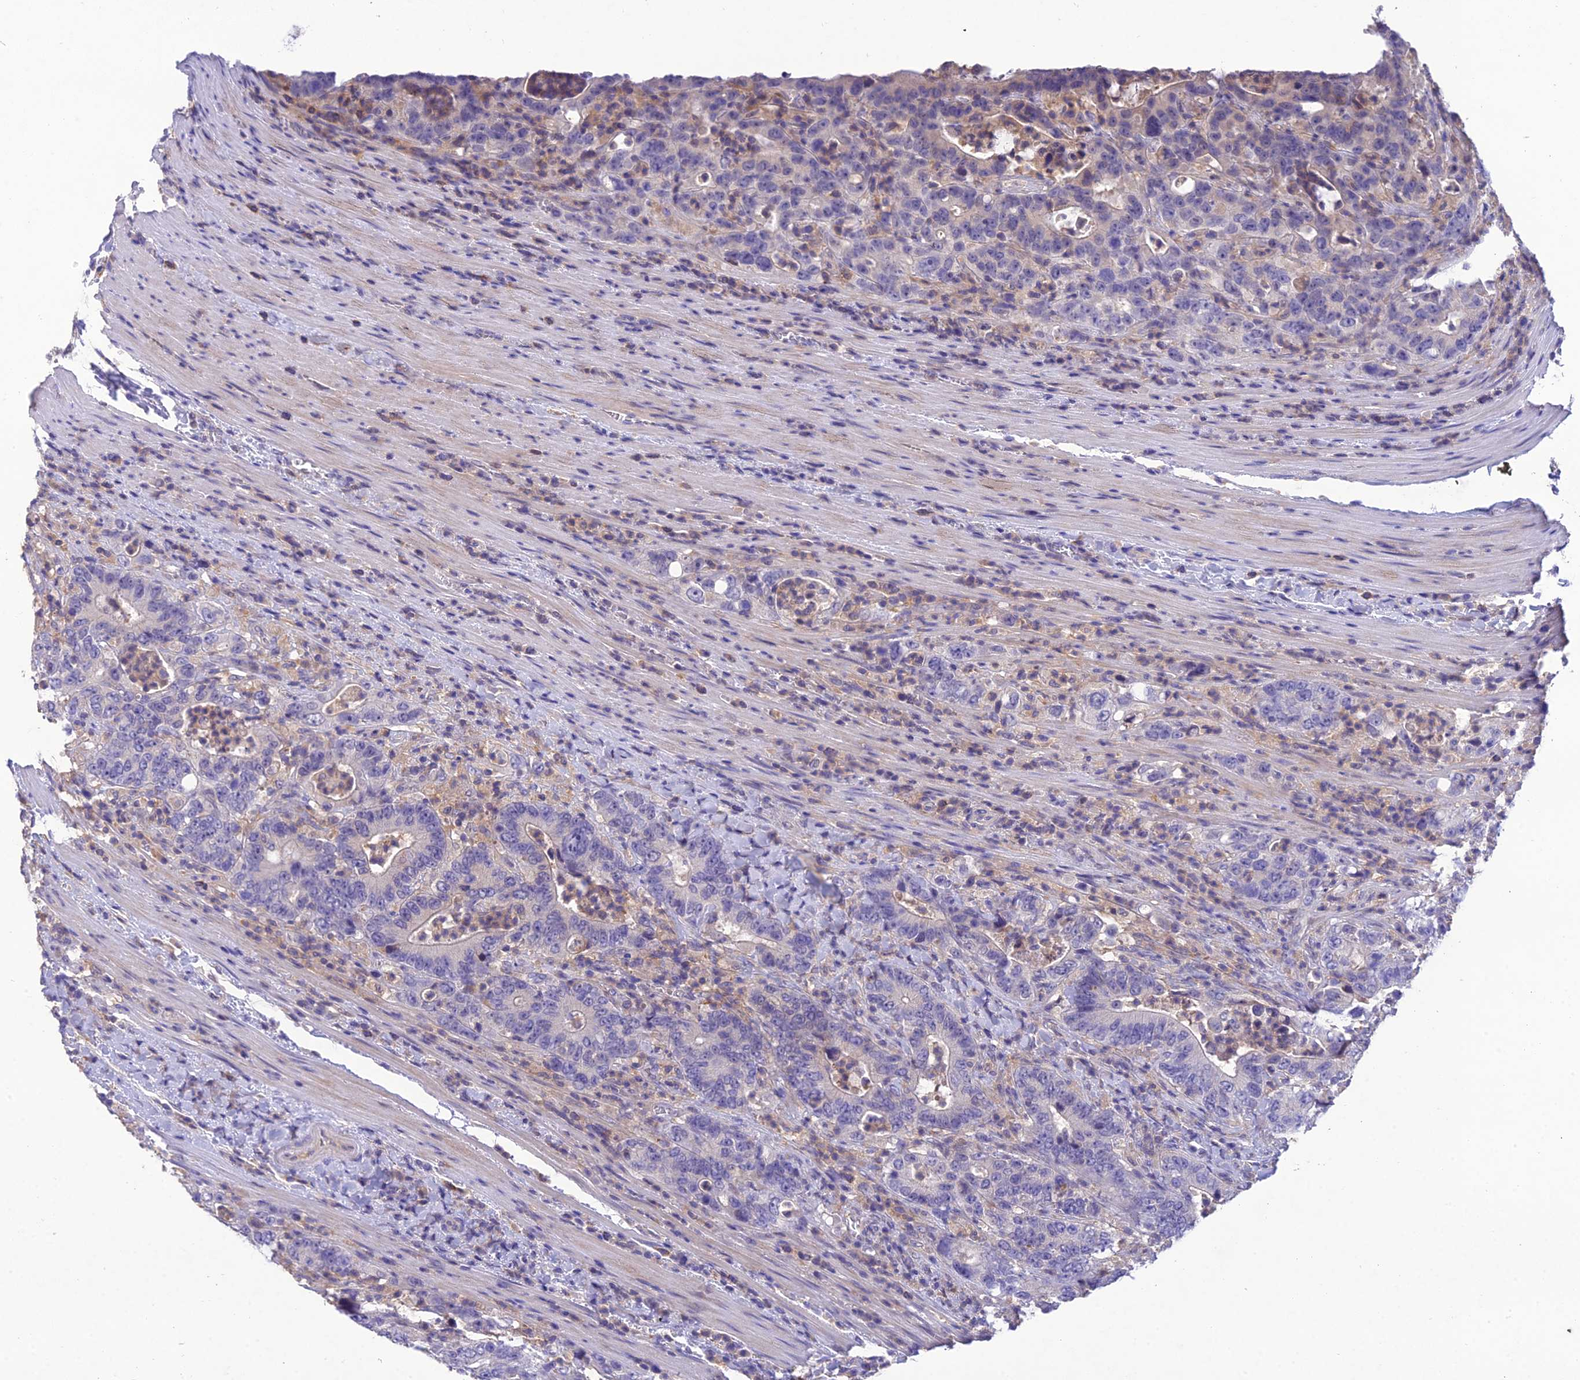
{"staining": {"intensity": "negative", "quantity": "none", "location": "none"}, "tissue": "colorectal cancer", "cell_type": "Tumor cells", "image_type": "cancer", "snomed": [{"axis": "morphology", "description": "Adenocarcinoma, NOS"}, {"axis": "topography", "description": "Colon"}], "caption": "Immunohistochemical staining of adenocarcinoma (colorectal) reveals no significant staining in tumor cells.", "gene": "SNX24", "patient": {"sex": "female", "age": 75}}